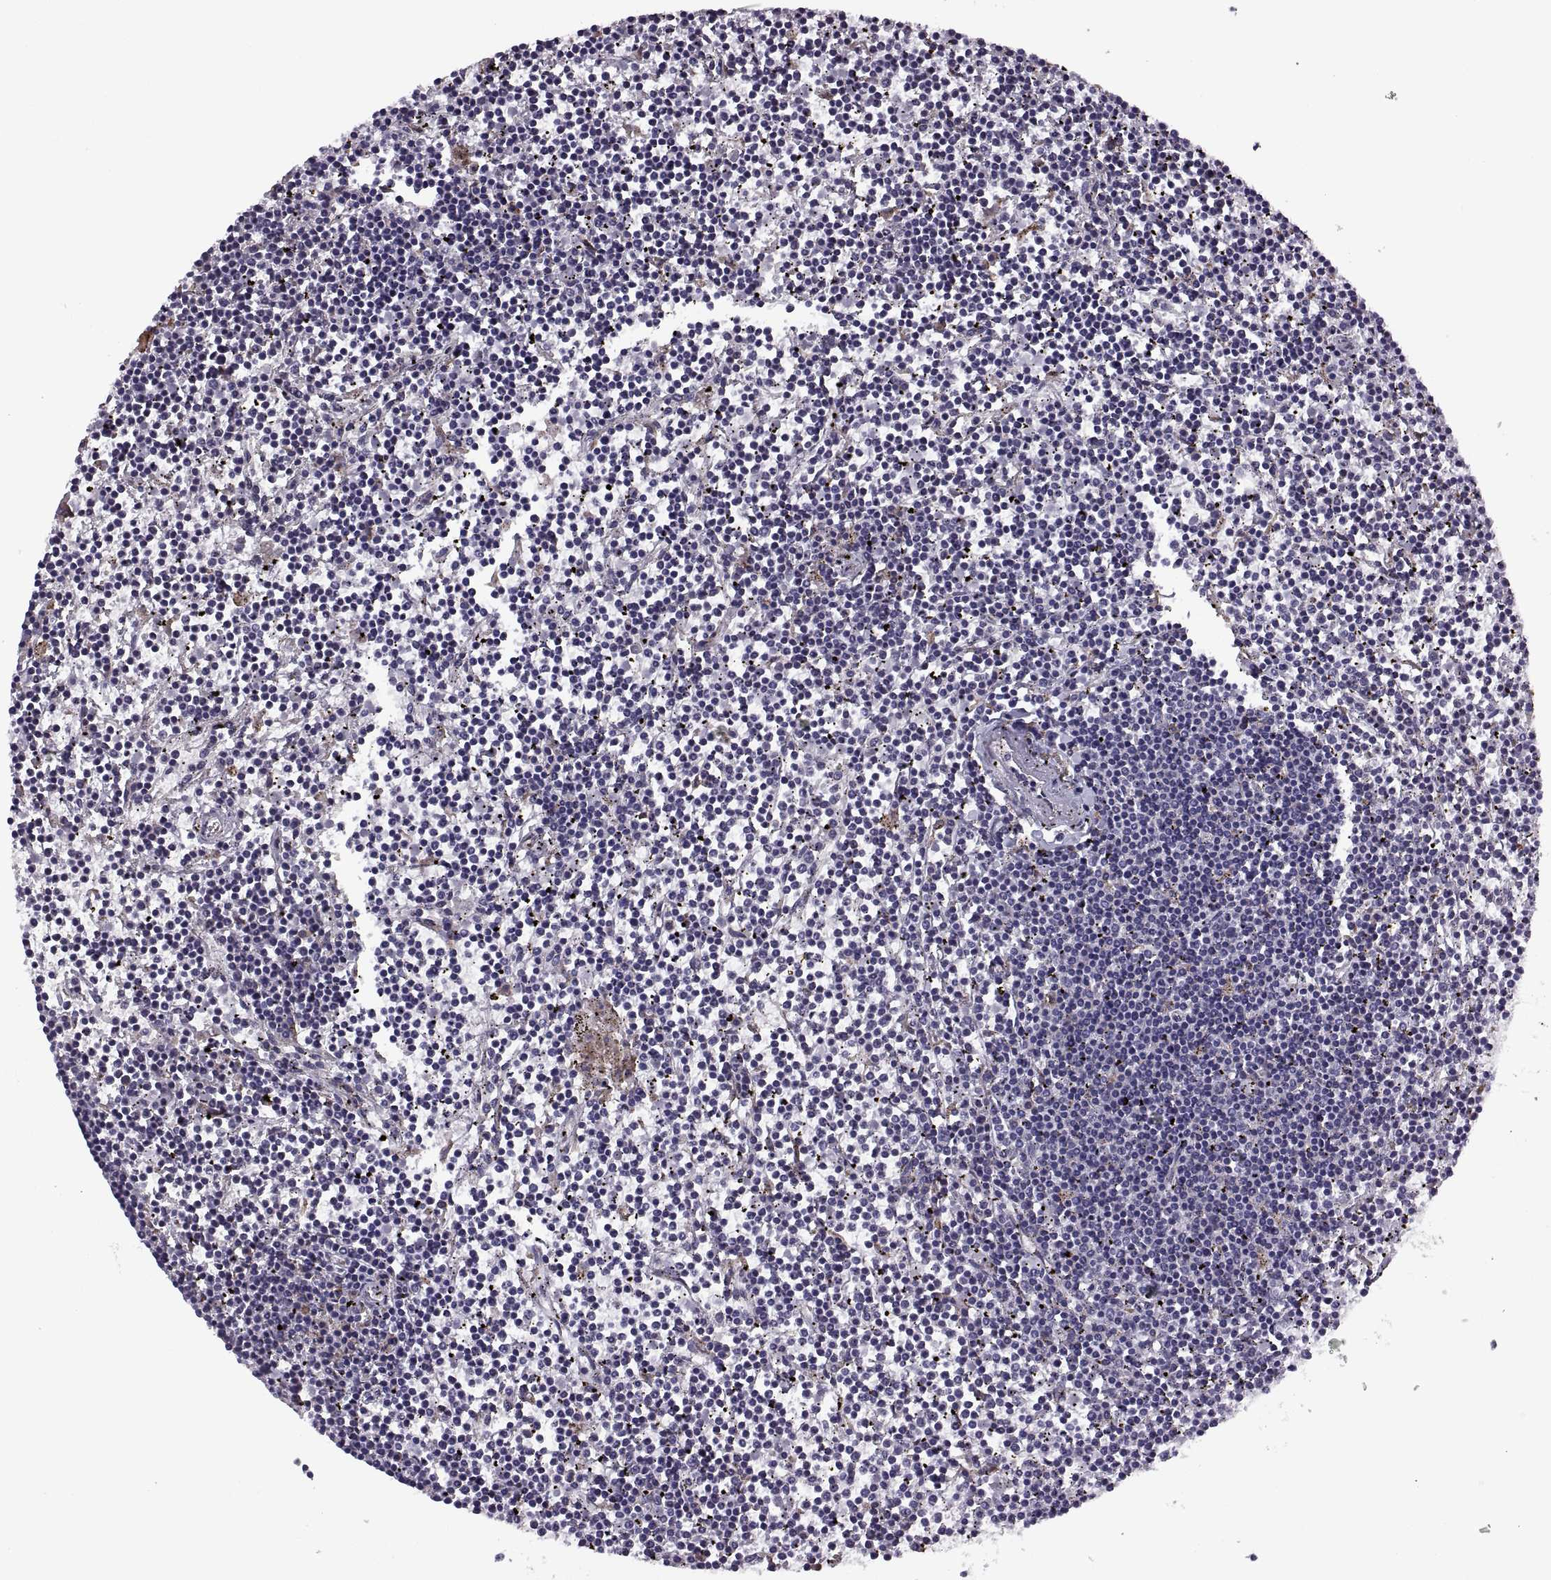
{"staining": {"intensity": "negative", "quantity": "none", "location": "none"}, "tissue": "lymphoma", "cell_type": "Tumor cells", "image_type": "cancer", "snomed": [{"axis": "morphology", "description": "Malignant lymphoma, non-Hodgkin's type, Low grade"}, {"axis": "topography", "description": "Spleen"}], "caption": "Tumor cells are negative for protein expression in human malignant lymphoma, non-Hodgkin's type (low-grade). (DAB immunohistochemistry (IHC) with hematoxylin counter stain).", "gene": "LETM2", "patient": {"sex": "female", "age": 19}}